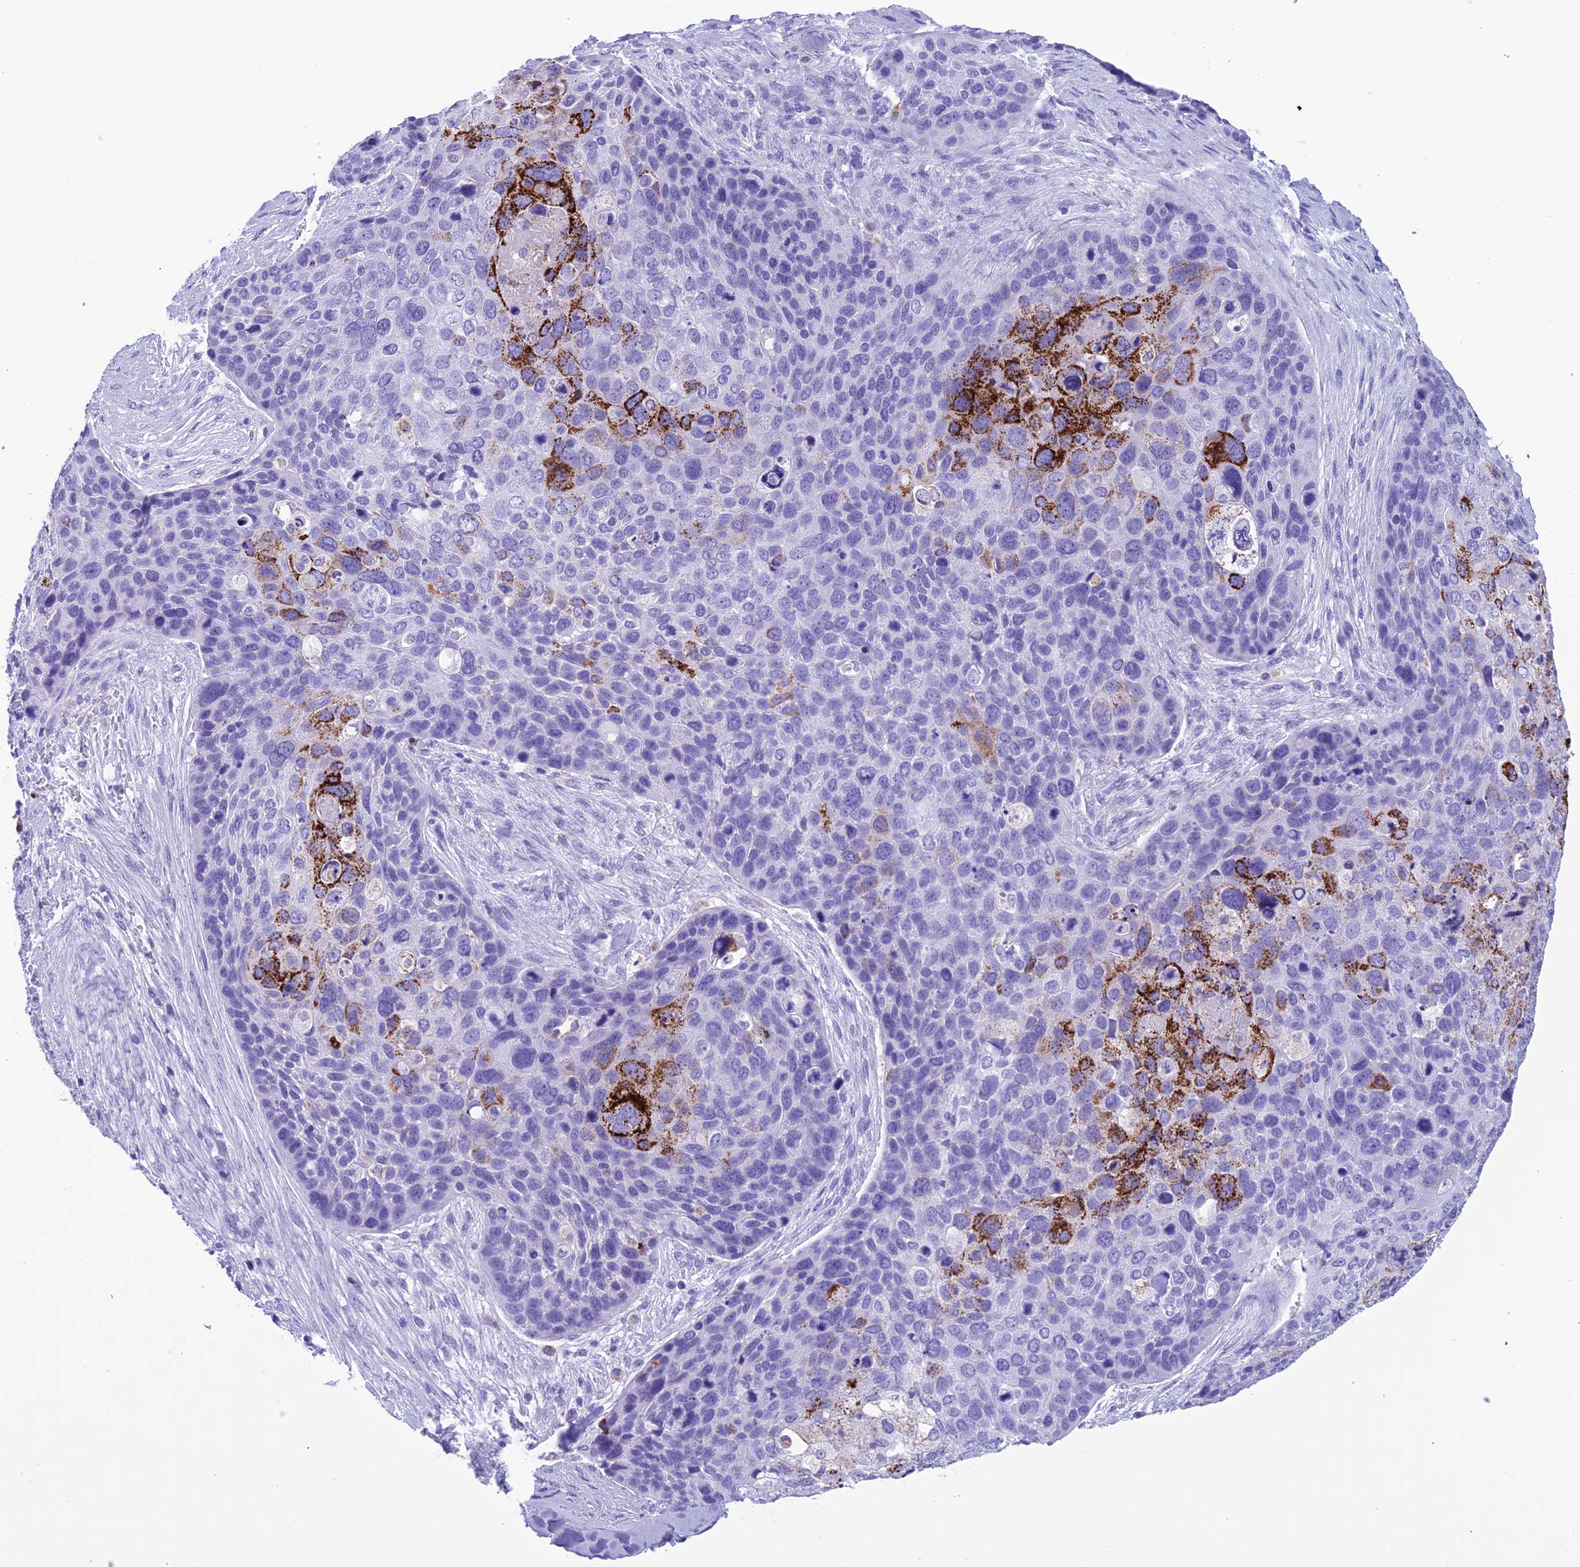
{"staining": {"intensity": "strong", "quantity": "<25%", "location": "cytoplasmic/membranous"}, "tissue": "skin cancer", "cell_type": "Tumor cells", "image_type": "cancer", "snomed": [{"axis": "morphology", "description": "Basal cell carcinoma"}, {"axis": "topography", "description": "Skin"}], "caption": "Strong cytoplasmic/membranous staining for a protein is seen in approximately <25% of tumor cells of skin basal cell carcinoma using immunohistochemistry (IHC).", "gene": "TRAM1L1", "patient": {"sex": "female", "age": 74}}